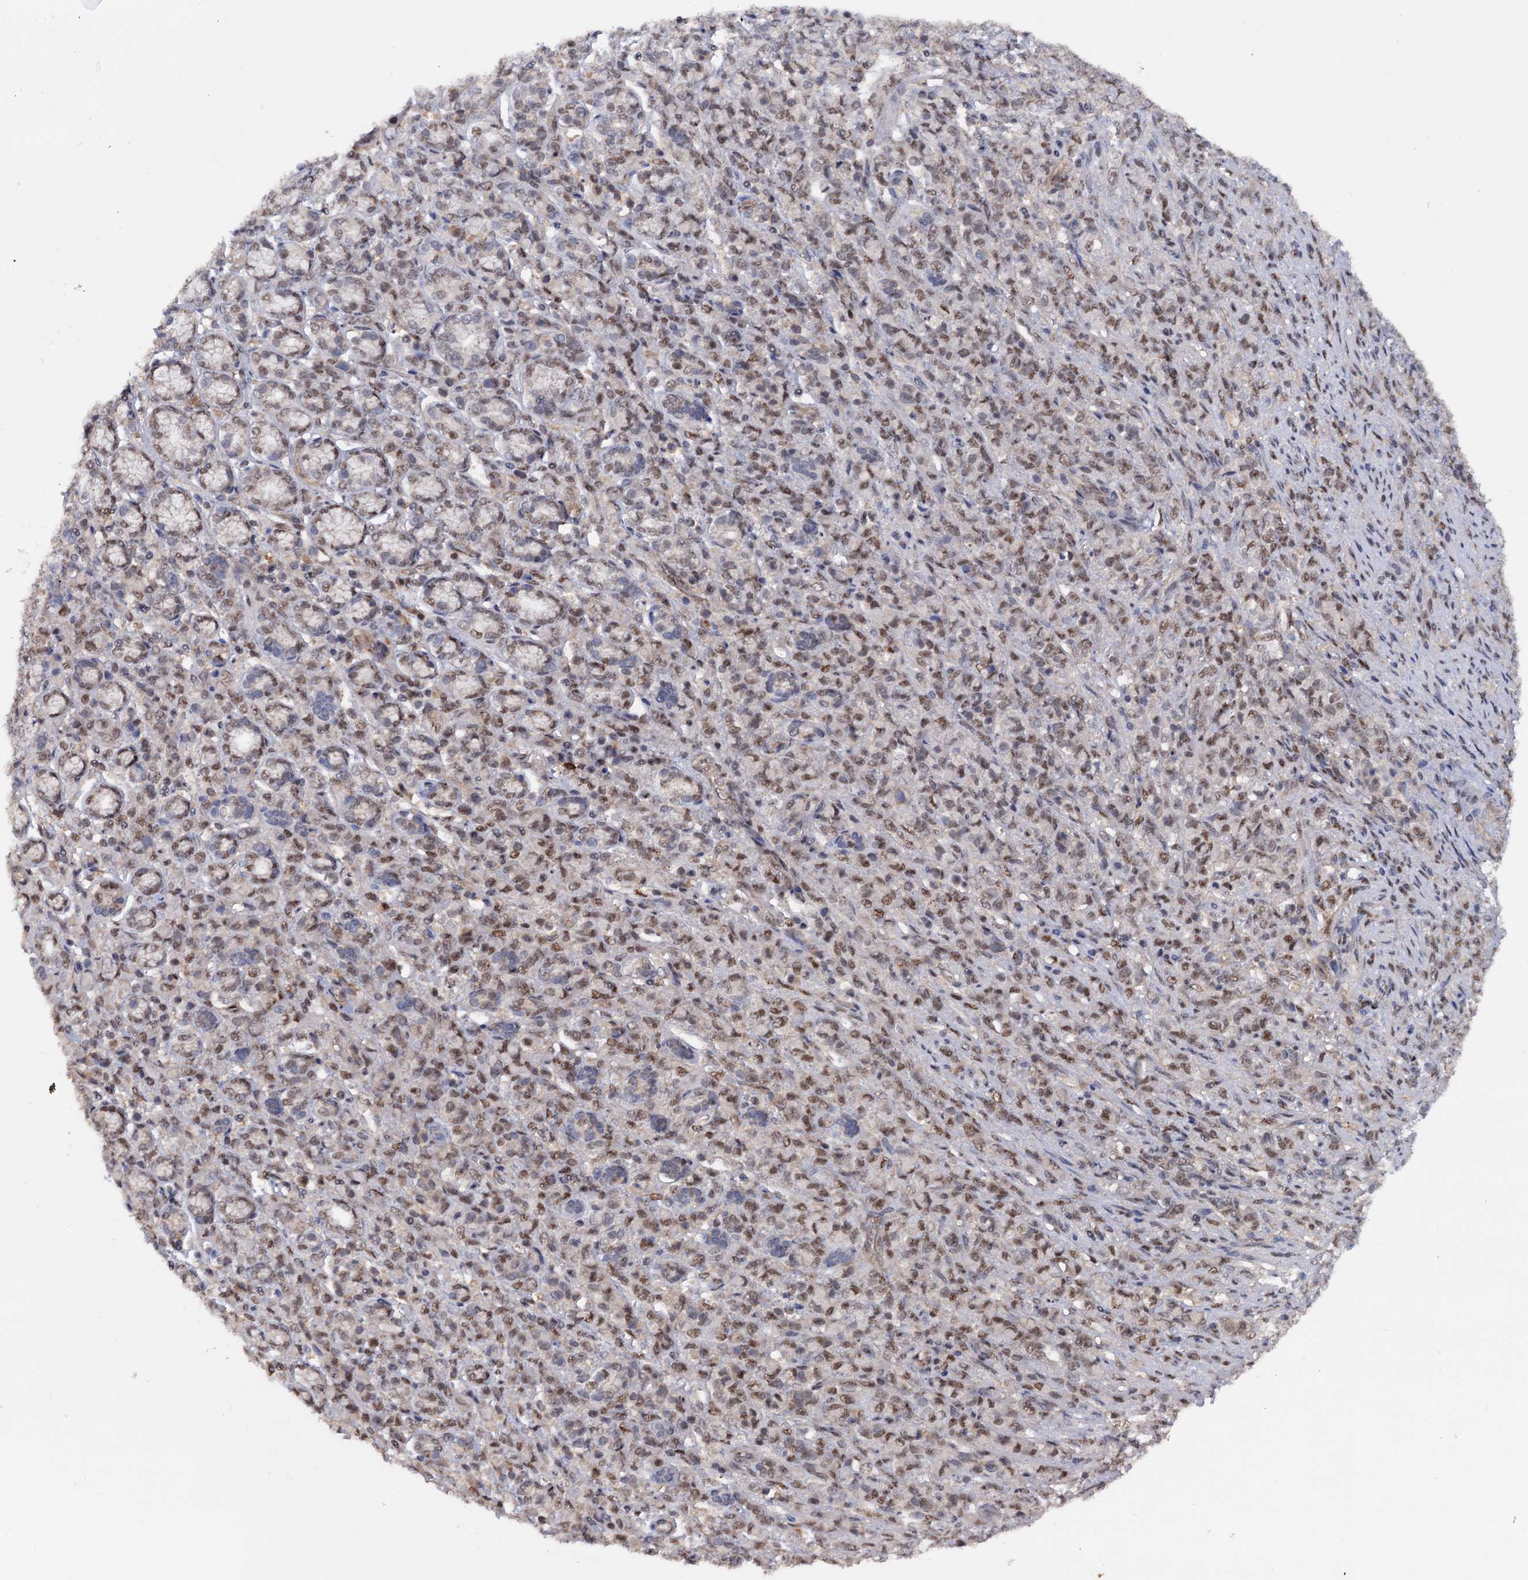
{"staining": {"intensity": "moderate", "quantity": "25%-75%", "location": "nuclear"}, "tissue": "stomach cancer", "cell_type": "Tumor cells", "image_type": "cancer", "snomed": [{"axis": "morphology", "description": "Adenocarcinoma, NOS"}, {"axis": "topography", "description": "Stomach"}], "caption": "Stomach adenocarcinoma was stained to show a protein in brown. There is medium levels of moderate nuclear positivity in approximately 25%-75% of tumor cells.", "gene": "TBC1D12", "patient": {"sex": "female", "age": 79}}